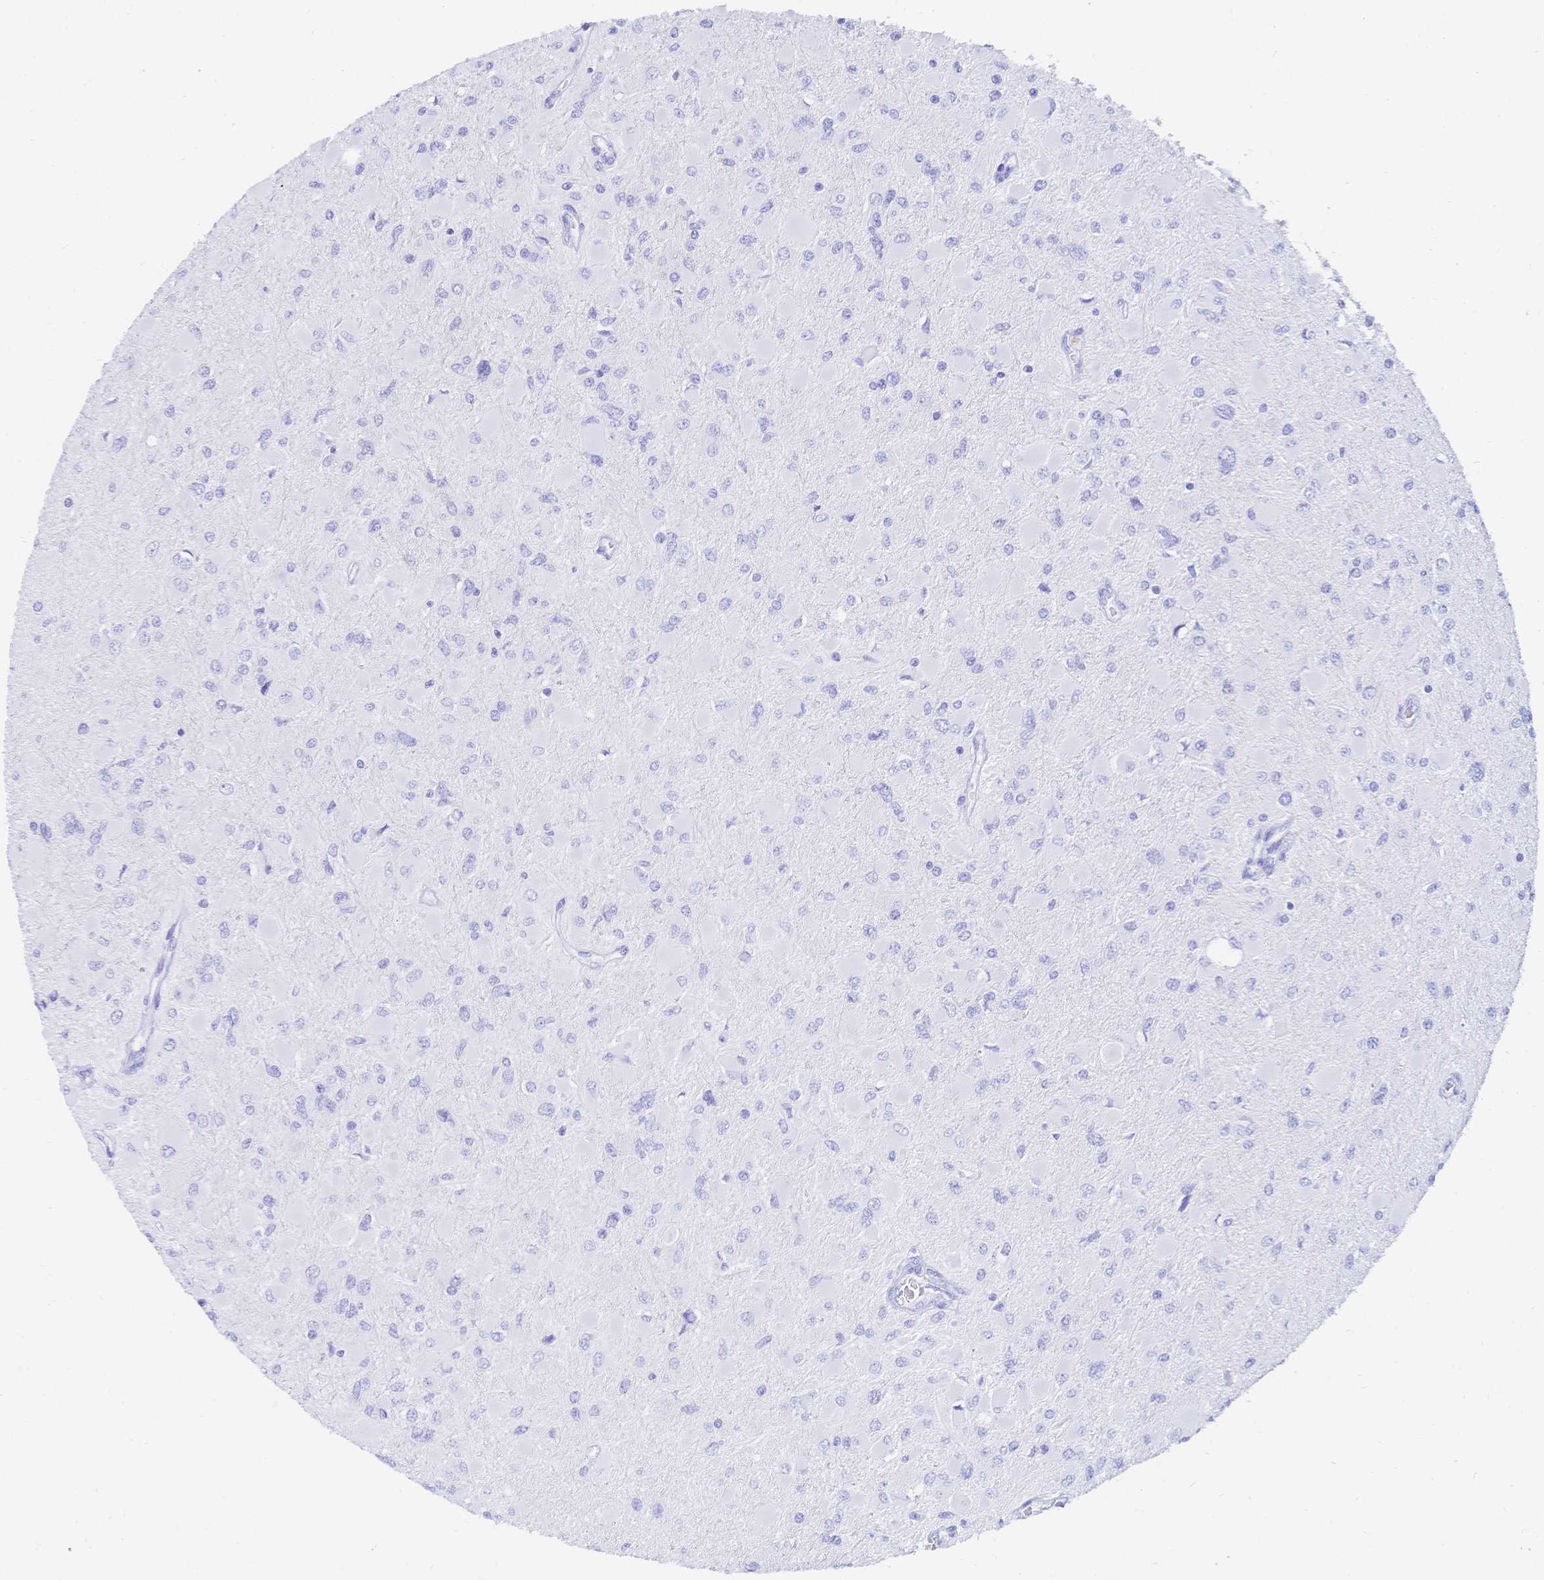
{"staining": {"intensity": "negative", "quantity": "none", "location": "none"}, "tissue": "glioma", "cell_type": "Tumor cells", "image_type": "cancer", "snomed": [{"axis": "morphology", "description": "Glioma, malignant, High grade"}, {"axis": "topography", "description": "Cerebral cortex"}], "caption": "Tumor cells are negative for brown protein staining in high-grade glioma (malignant). The staining is performed using DAB (3,3'-diaminobenzidine) brown chromogen with nuclei counter-stained in using hematoxylin.", "gene": "MEP1B", "patient": {"sex": "female", "age": 36}}